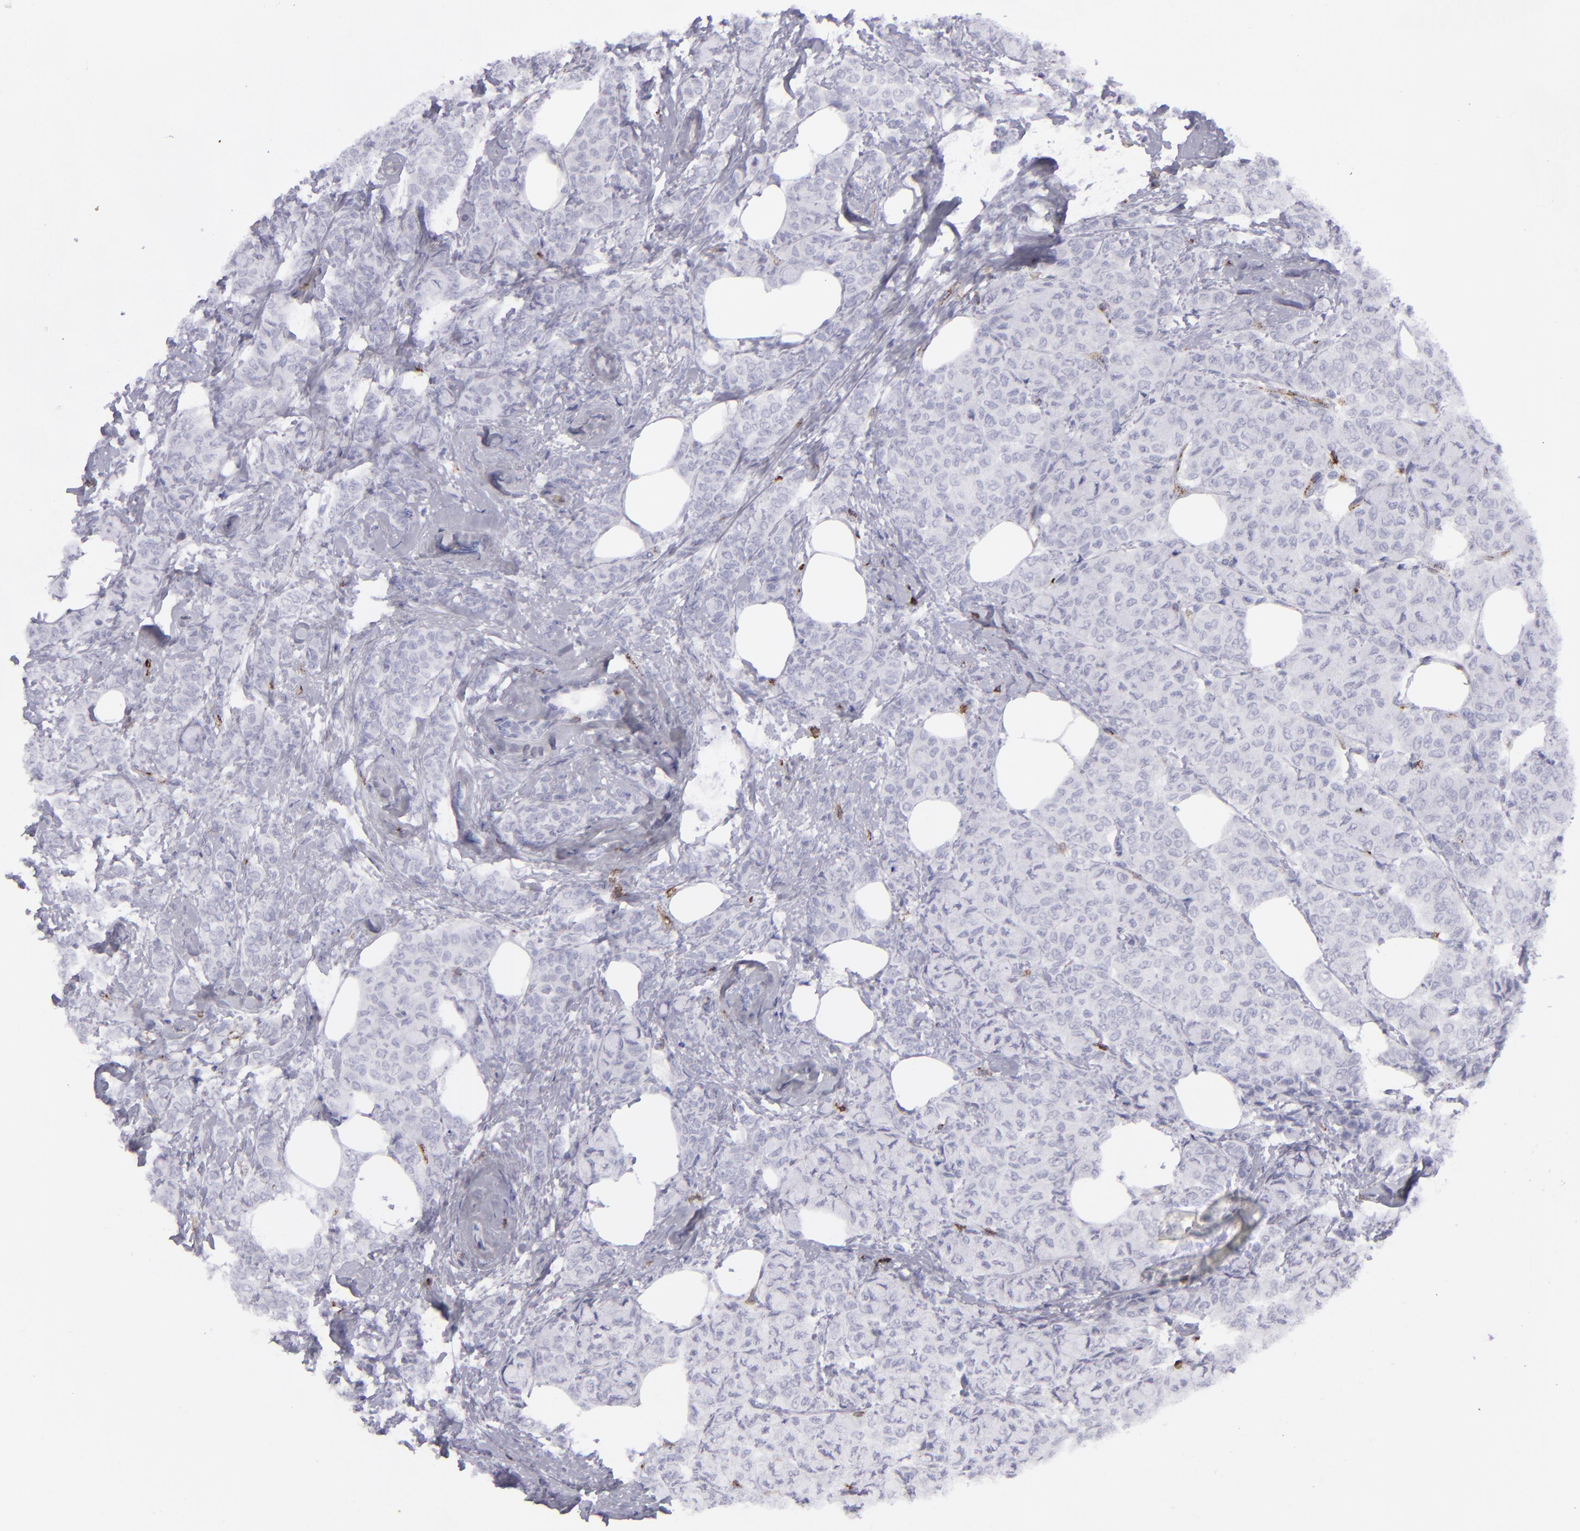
{"staining": {"intensity": "negative", "quantity": "none", "location": "none"}, "tissue": "breast cancer", "cell_type": "Tumor cells", "image_type": "cancer", "snomed": [{"axis": "morphology", "description": "Lobular carcinoma"}, {"axis": "topography", "description": "Breast"}], "caption": "Human breast lobular carcinoma stained for a protein using immunohistochemistry (IHC) reveals no positivity in tumor cells.", "gene": "CD27", "patient": {"sex": "female", "age": 60}}